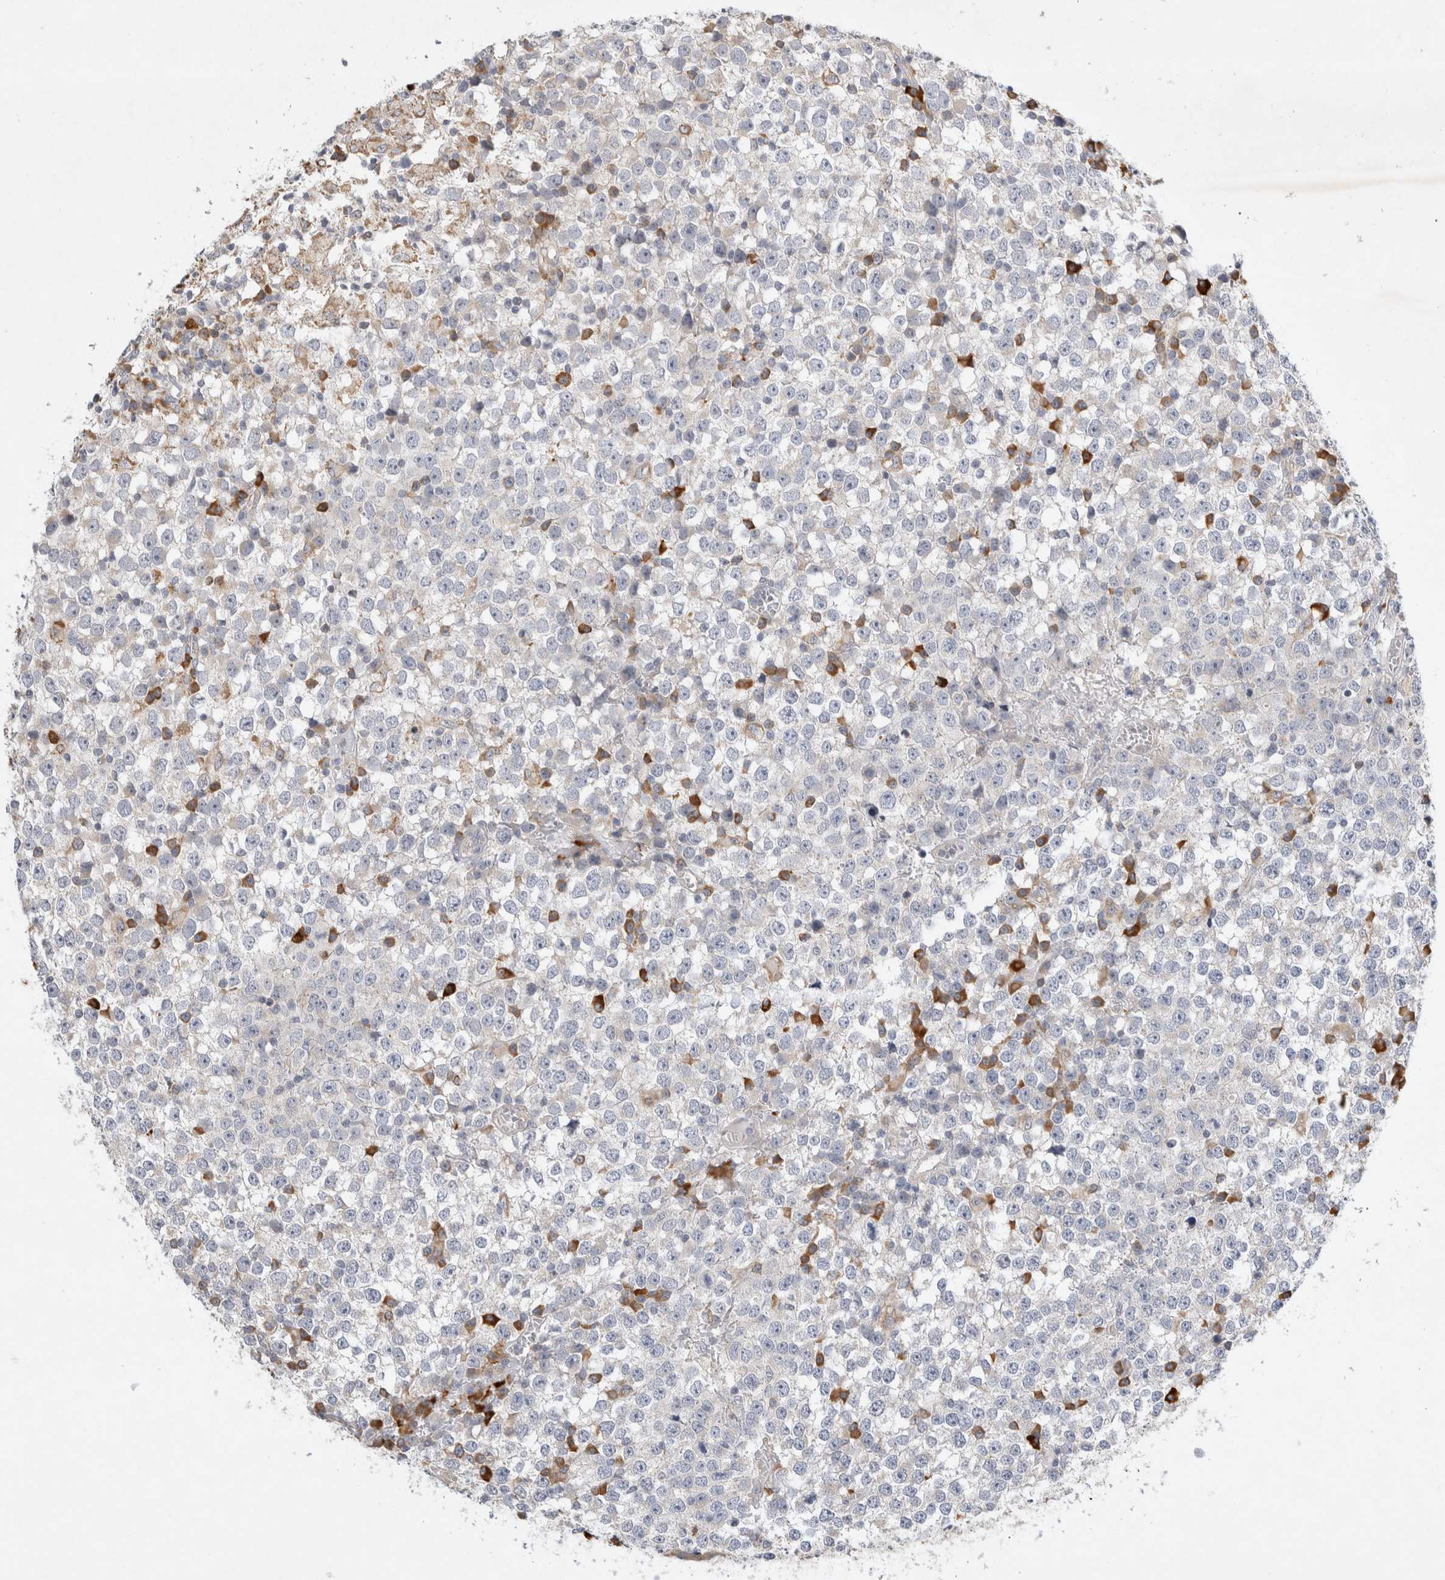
{"staining": {"intensity": "negative", "quantity": "none", "location": "none"}, "tissue": "testis cancer", "cell_type": "Tumor cells", "image_type": "cancer", "snomed": [{"axis": "morphology", "description": "Seminoma, NOS"}, {"axis": "topography", "description": "Testis"}], "caption": "Immunohistochemistry micrograph of testis cancer (seminoma) stained for a protein (brown), which demonstrates no expression in tumor cells.", "gene": "NEDD4L", "patient": {"sex": "male", "age": 65}}